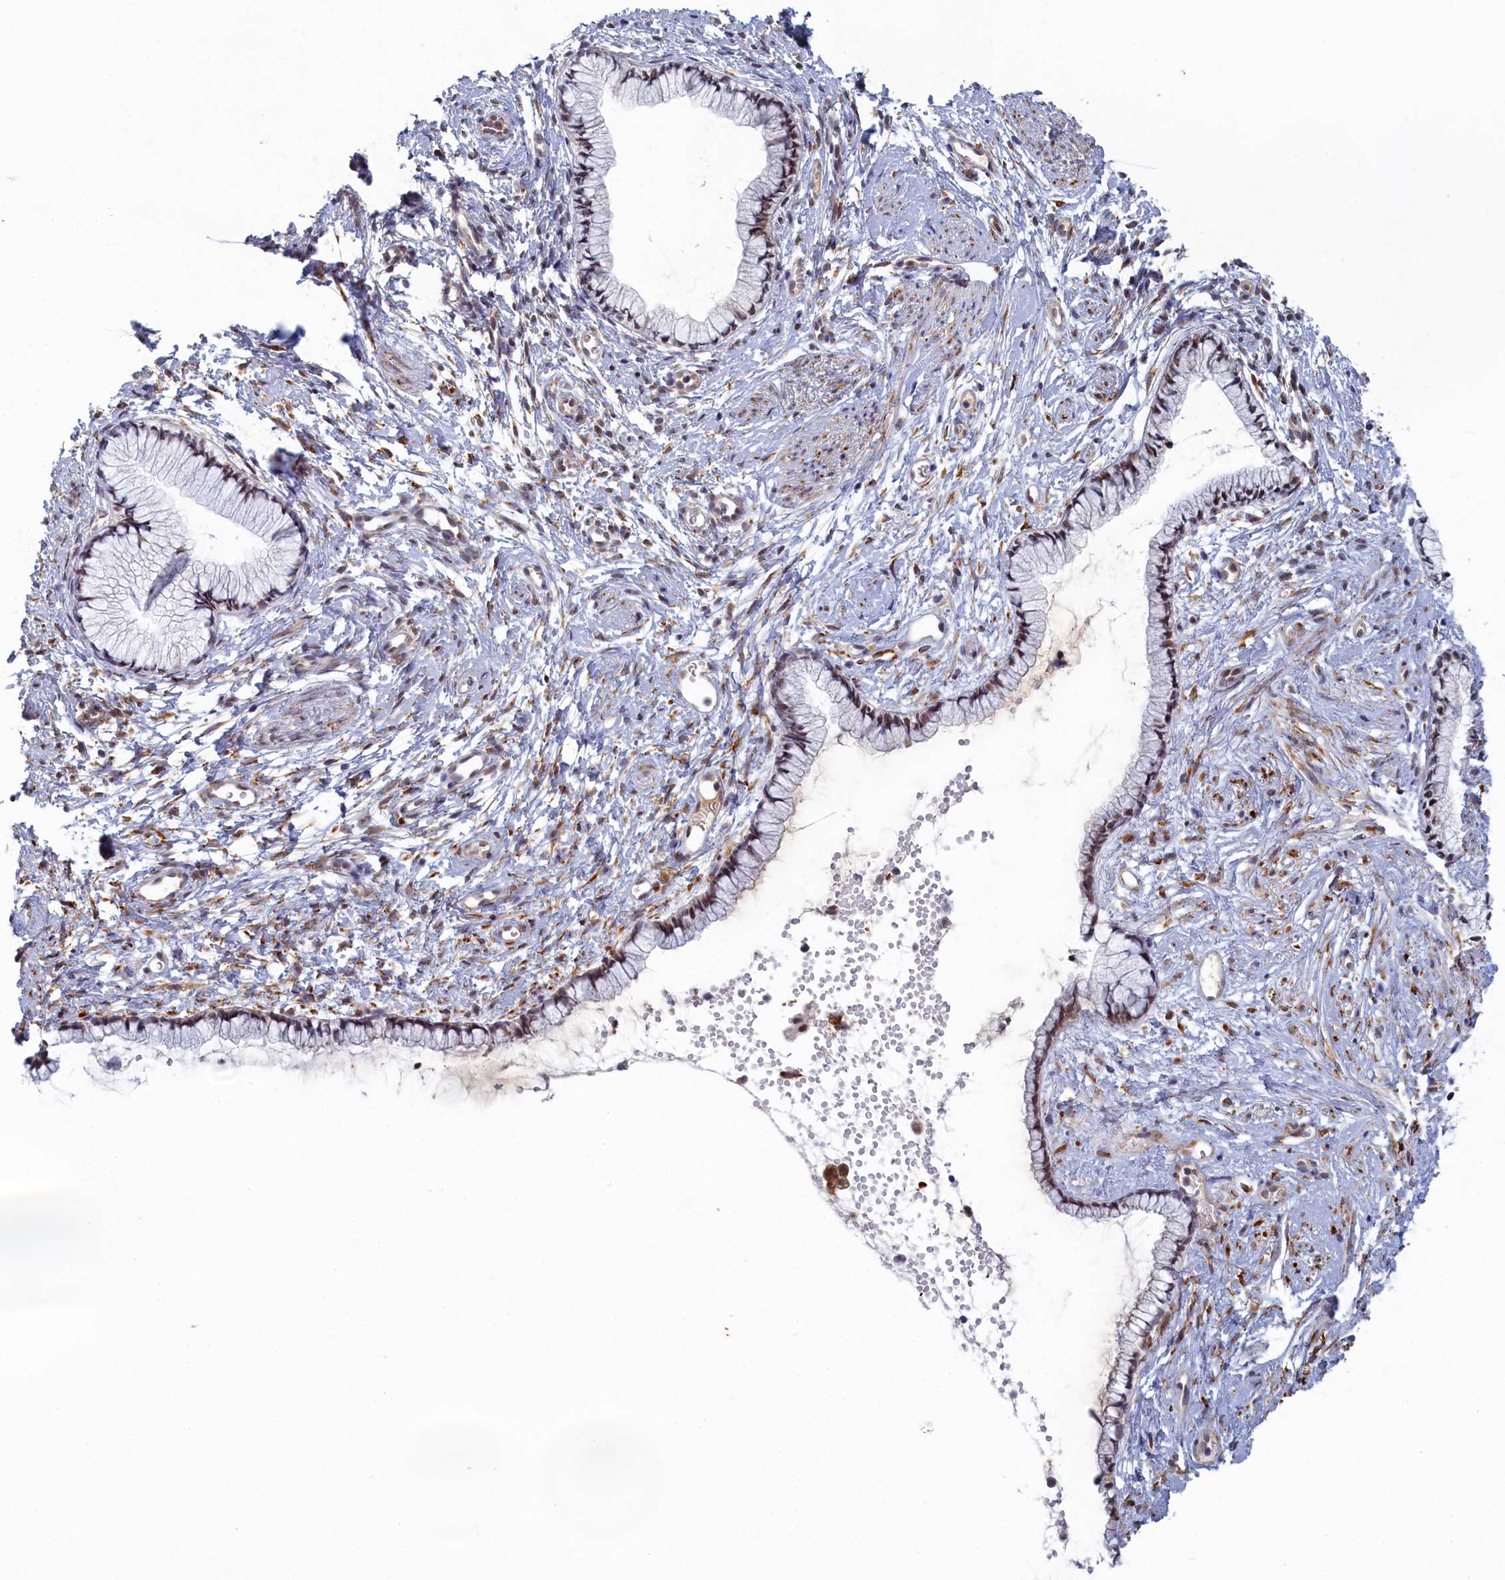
{"staining": {"intensity": "weak", "quantity": ">75%", "location": "nuclear"}, "tissue": "cervix", "cell_type": "Glandular cells", "image_type": "normal", "snomed": [{"axis": "morphology", "description": "Normal tissue, NOS"}, {"axis": "topography", "description": "Cervix"}], "caption": "A high-resolution micrograph shows IHC staining of normal cervix, which exhibits weak nuclear positivity in about >75% of glandular cells. The protein of interest is stained brown, and the nuclei are stained in blue (DAB IHC with brightfield microscopy, high magnification).", "gene": "DNAJC17", "patient": {"sex": "female", "age": 57}}